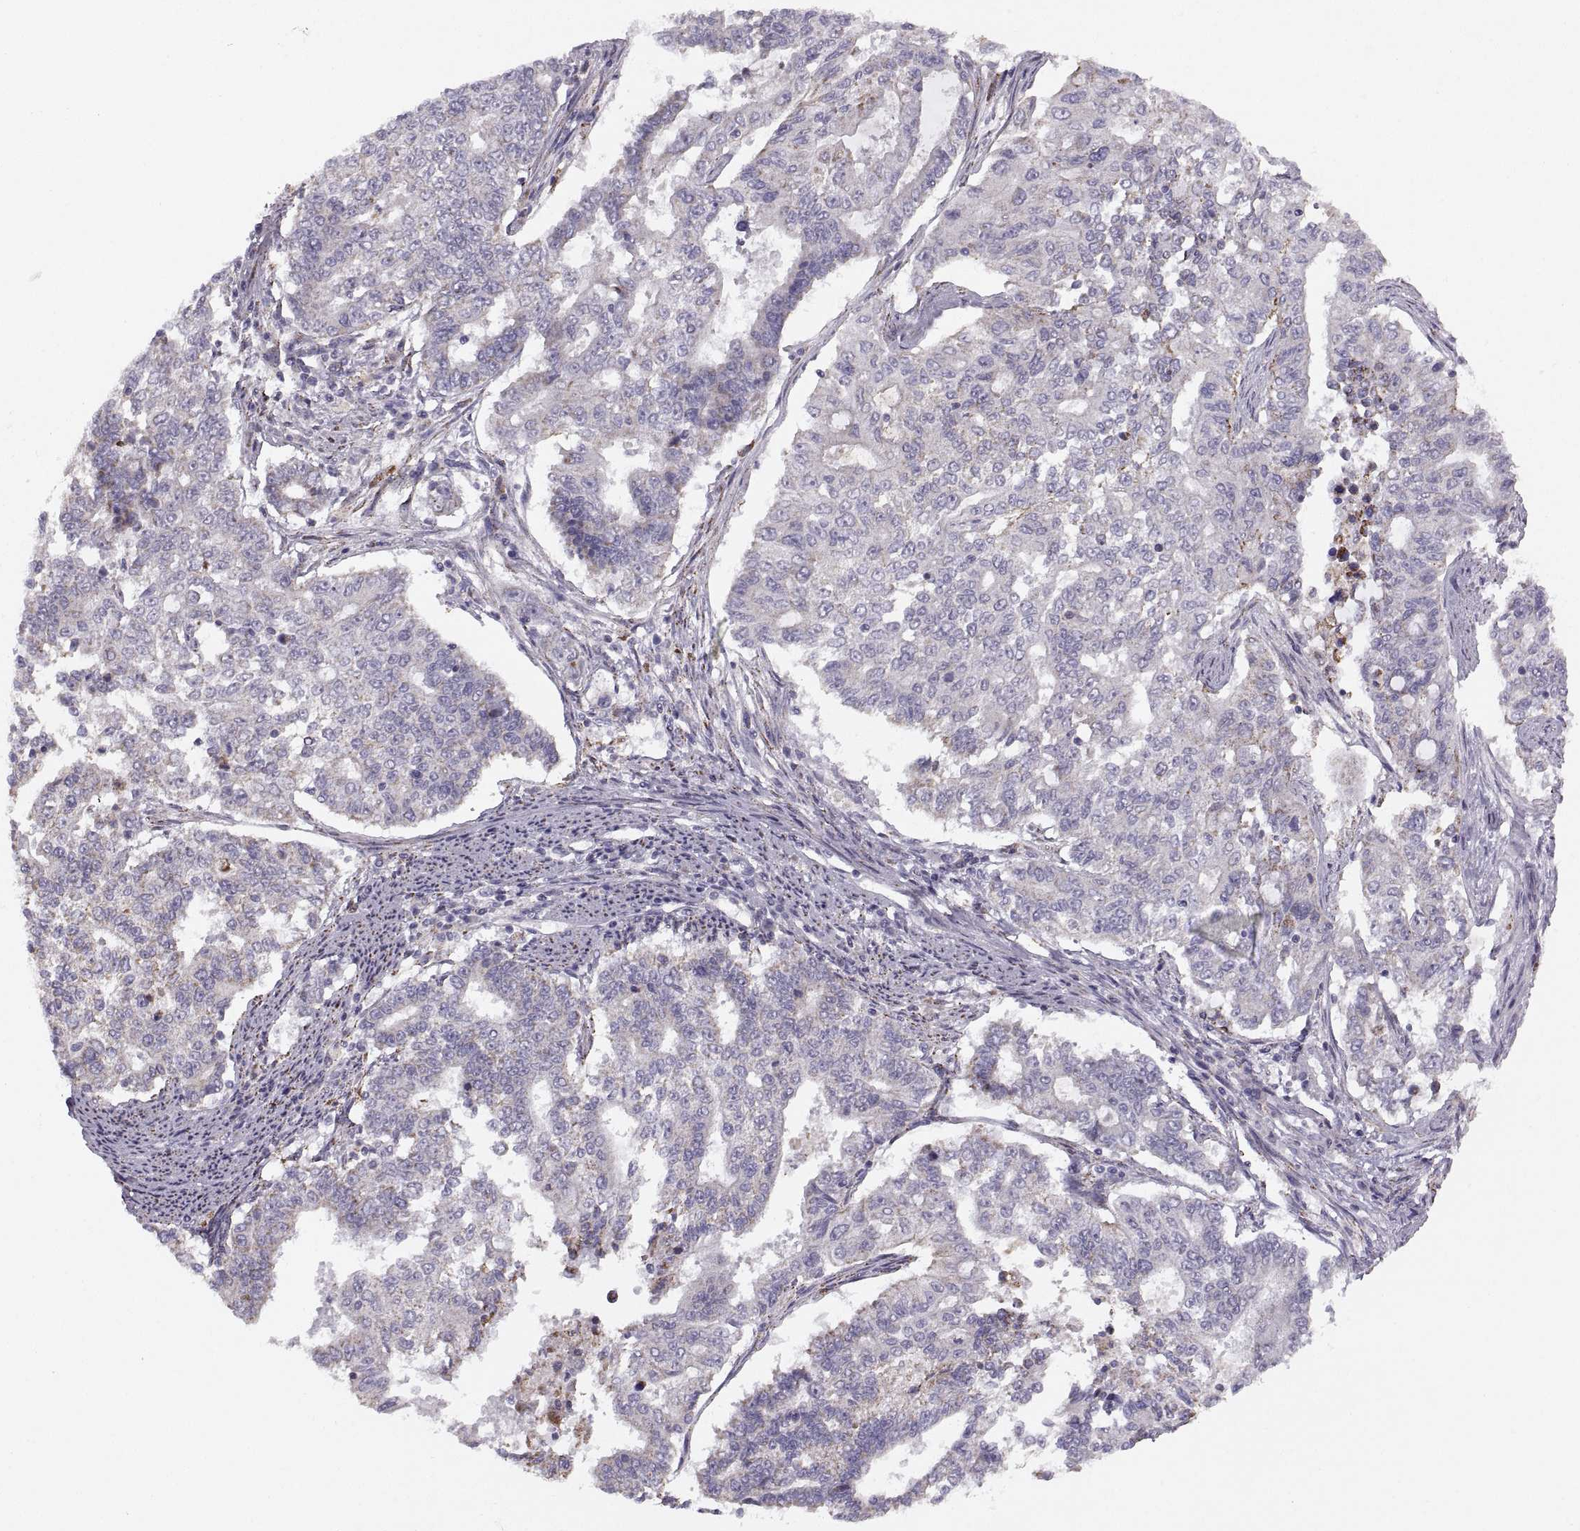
{"staining": {"intensity": "weak", "quantity": "<25%", "location": "cytoplasmic/membranous"}, "tissue": "endometrial cancer", "cell_type": "Tumor cells", "image_type": "cancer", "snomed": [{"axis": "morphology", "description": "Adenocarcinoma, NOS"}, {"axis": "topography", "description": "Uterus"}], "caption": "The image displays no staining of tumor cells in endometrial adenocarcinoma. (DAB immunohistochemistry visualized using brightfield microscopy, high magnification).", "gene": "PIERCE1", "patient": {"sex": "female", "age": 59}}